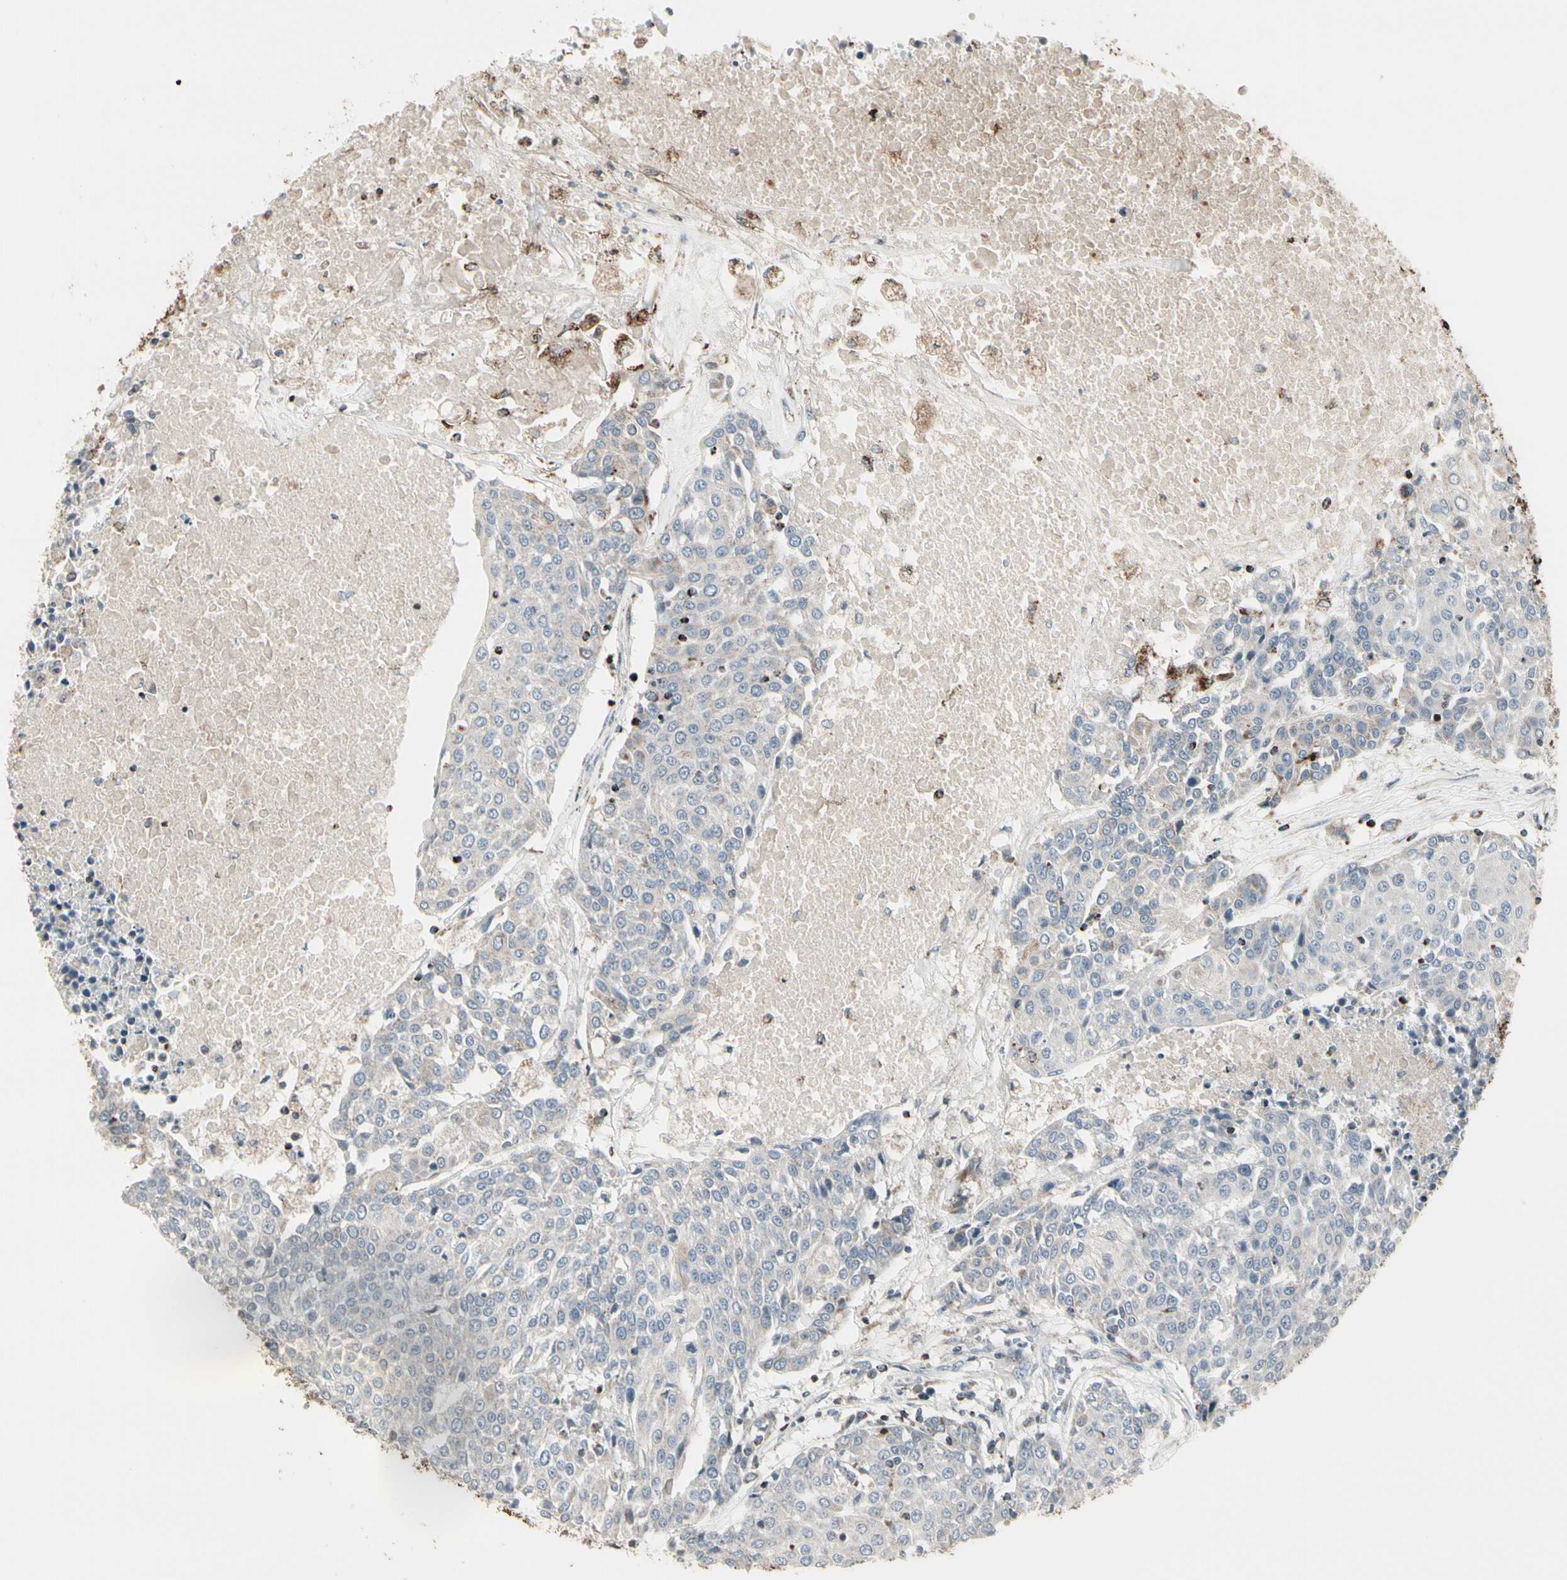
{"staining": {"intensity": "negative", "quantity": "none", "location": "none"}, "tissue": "urothelial cancer", "cell_type": "Tumor cells", "image_type": "cancer", "snomed": [{"axis": "morphology", "description": "Urothelial carcinoma, High grade"}, {"axis": "topography", "description": "Urinary bladder"}], "caption": "The micrograph displays no staining of tumor cells in urothelial carcinoma (high-grade).", "gene": "TMEM176A", "patient": {"sex": "female", "age": 85}}